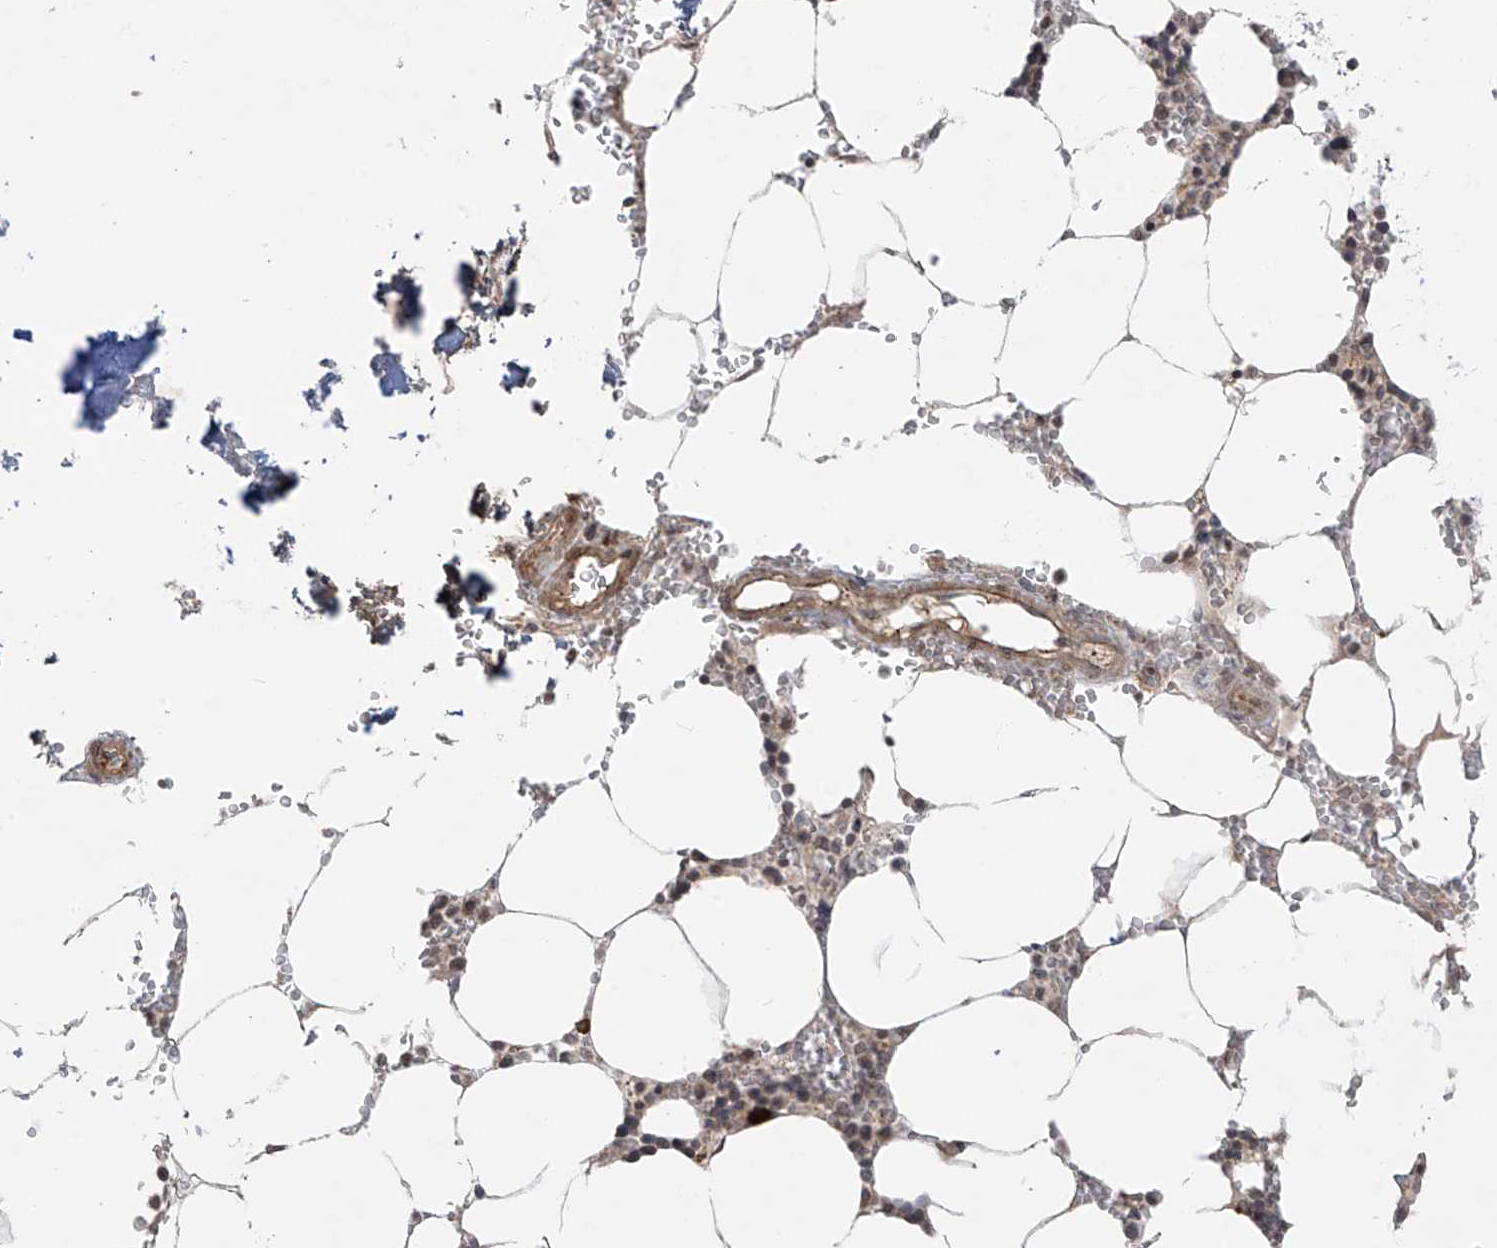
{"staining": {"intensity": "moderate", "quantity": "<25%", "location": "cytoplasmic/membranous"}, "tissue": "bone marrow", "cell_type": "Hematopoietic cells", "image_type": "normal", "snomed": [{"axis": "morphology", "description": "Normal tissue, NOS"}, {"axis": "topography", "description": "Bone marrow"}], "caption": "Protein expression by immunohistochemistry (IHC) exhibits moderate cytoplasmic/membranous staining in about <25% of hematopoietic cells in normal bone marrow. (DAB IHC with brightfield microscopy, high magnification).", "gene": "DGKQ", "patient": {"sex": "male", "age": 70}}